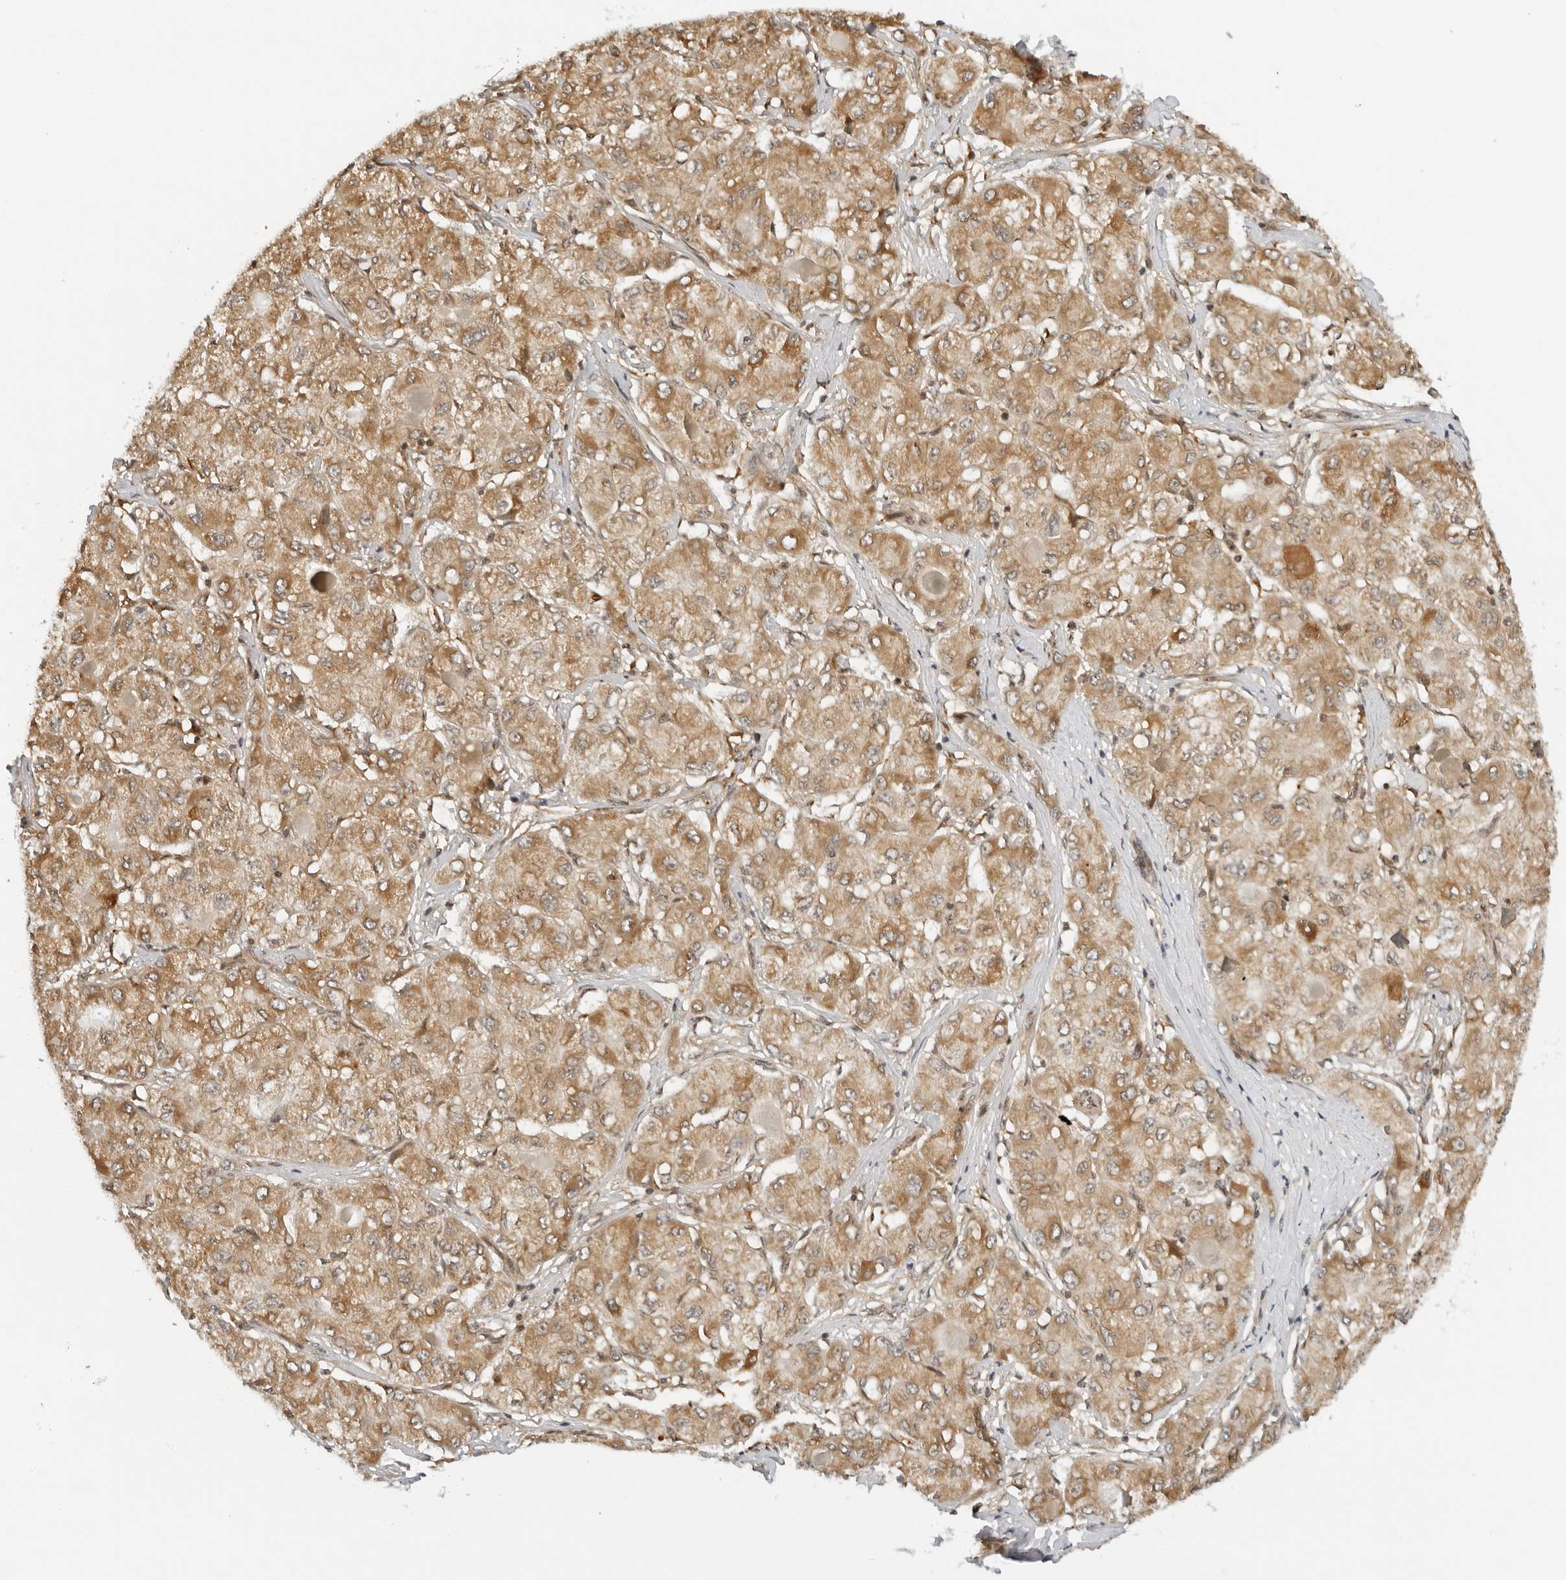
{"staining": {"intensity": "moderate", "quantity": ">75%", "location": "cytoplasmic/membranous"}, "tissue": "liver cancer", "cell_type": "Tumor cells", "image_type": "cancer", "snomed": [{"axis": "morphology", "description": "Carcinoma, Hepatocellular, NOS"}, {"axis": "topography", "description": "Liver"}], "caption": "A brown stain shows moderate cytoplasmic/membranous staining of a protein in human liver cancer tumor cells.", "gene": "RC3H1", "patient": {"sex": "male", "age": 80}}